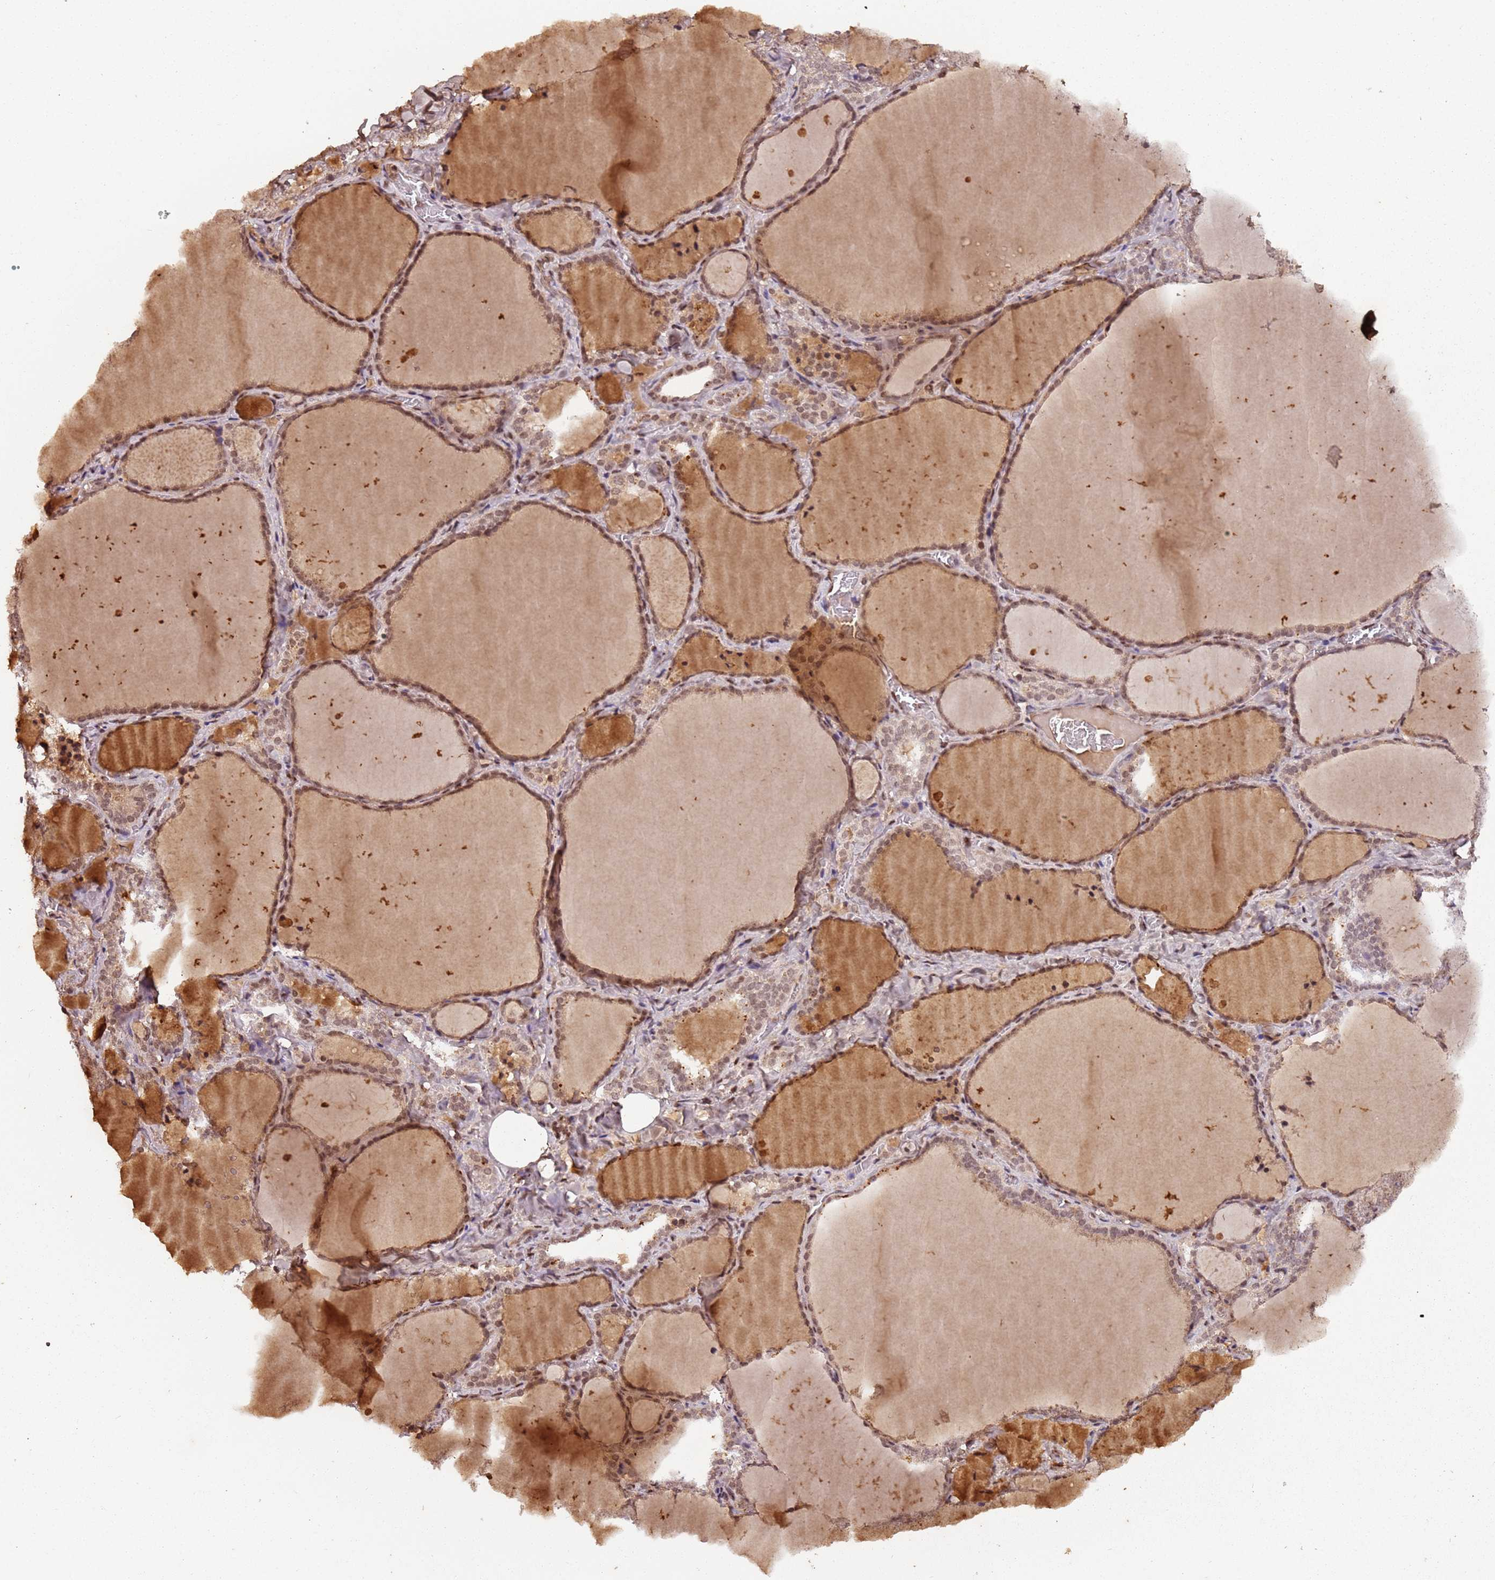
{"staining": {"intensity": "moderate", "quantity": ">75%", "location": "cytoplasmic/membranous,nuclear"}, "tissue": "thyroid gland", "cell_type": "Glandular cells", "image_type": "normal", "snomed": [{"axis": "morphology", "description": "Normal tissue, NOS"}, {"axis": "topography", "description": "Thyroid gland"}], "caption": "The image exhibits immunohistochemical staining of benign thyroid gland. There is moderate cytoplasmic/membranous,nuclear positivity is present in about >75% of glandular cells.", "gene": "COL1A2", "patient": {"sex": "female", "age": 22}}